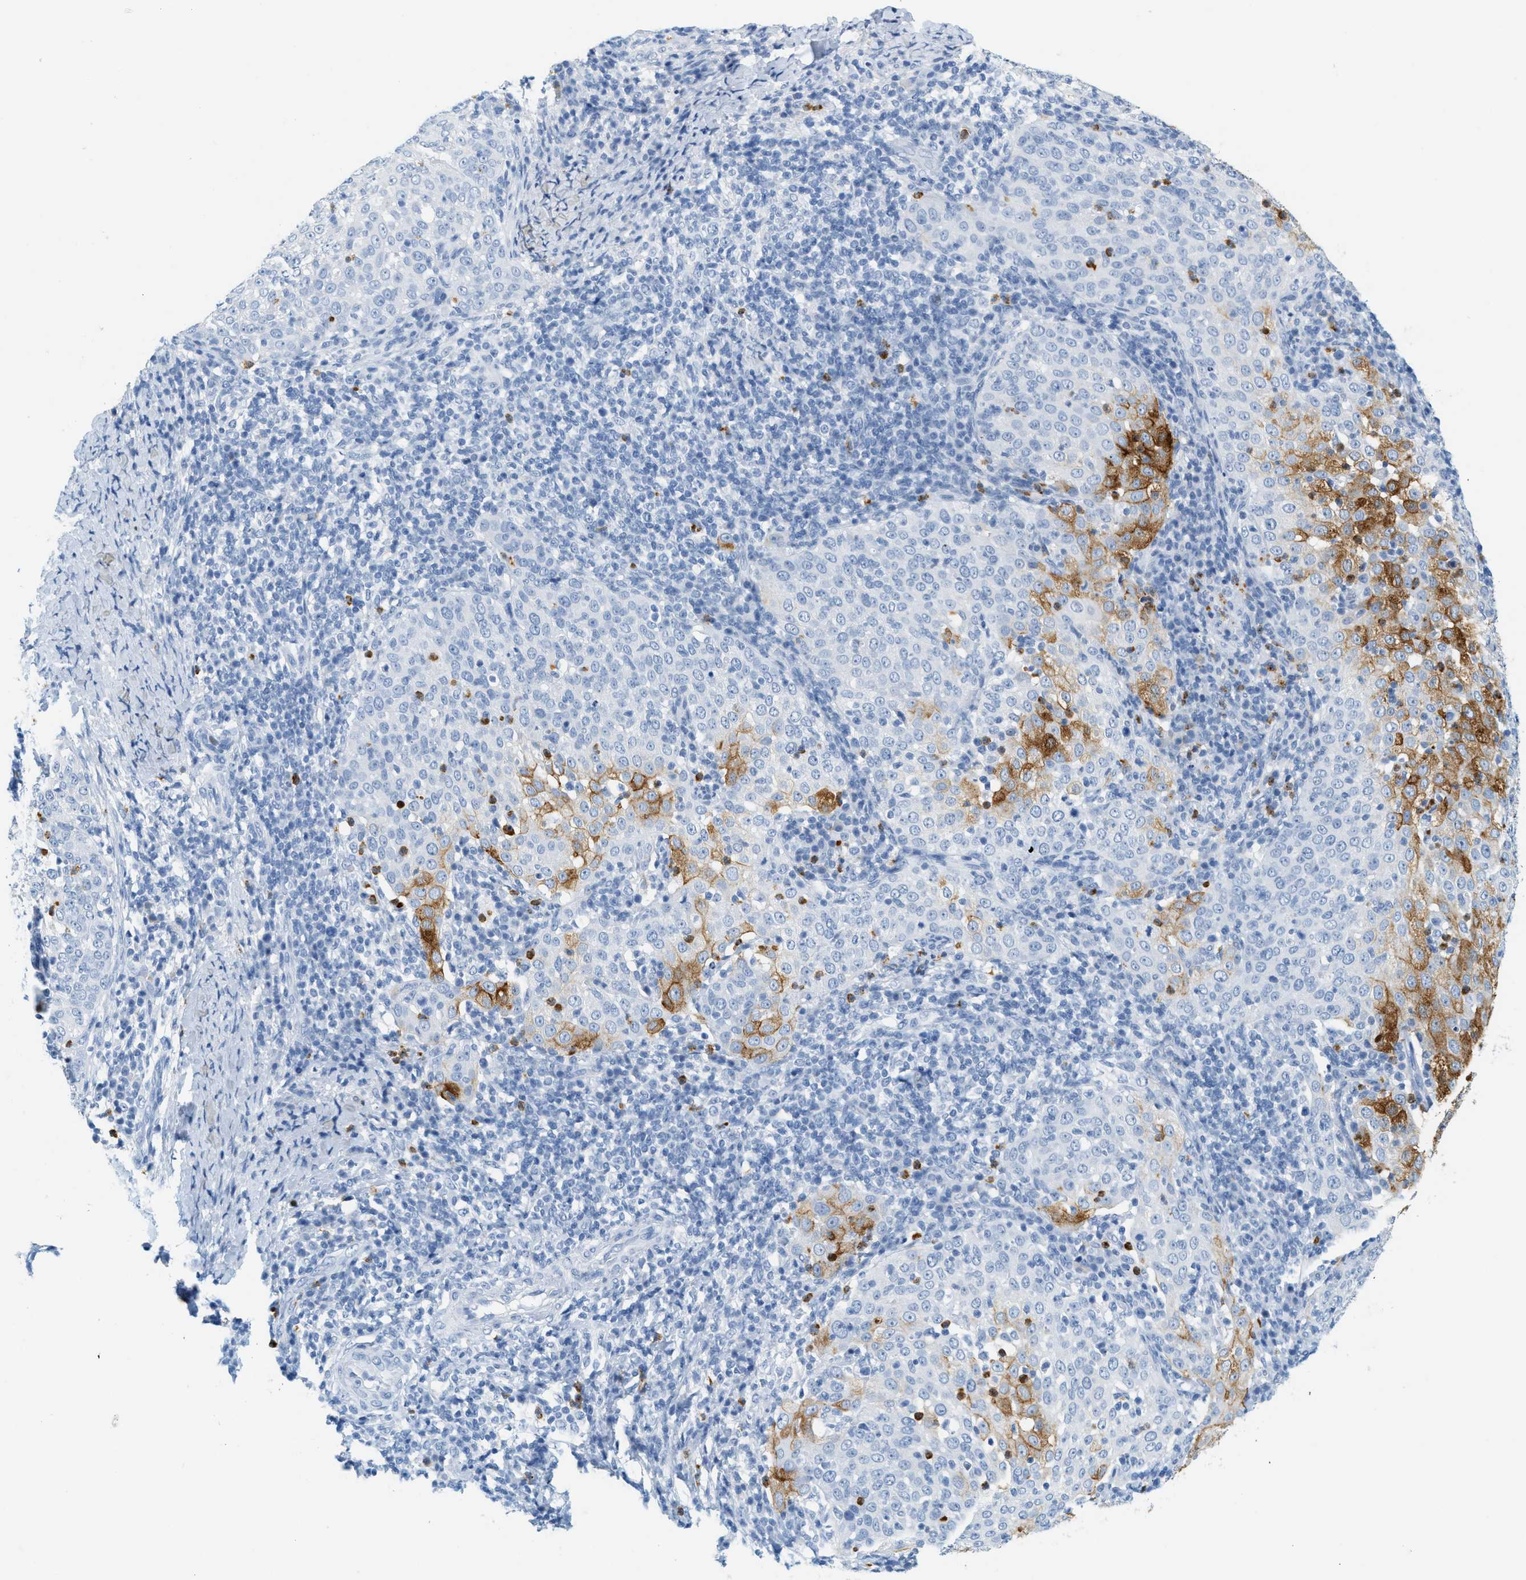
{"staining": {"intensity": "moderate", "quantity": "<25%", "location": "cytoplasmic/membranous"}, "tissue": "cervical cancer", "cell_type": "Tumor cells", "image_type": "cancer", "snomed": [{"axis": "morphology", "description": "Squamous cell carcinoma, NOS"}, {"axis": "topography", "description": "Cervix"}], "caption": "The histopathology image demonstrates immunohistochemical staining of cervical squamous cell carcinoma. There is moderate cytoplasmic/membranous staining is seen in approximately <25% of tumor cells.", "gene": "LCN2", "patient": {"sex": "female", "age": 51}}